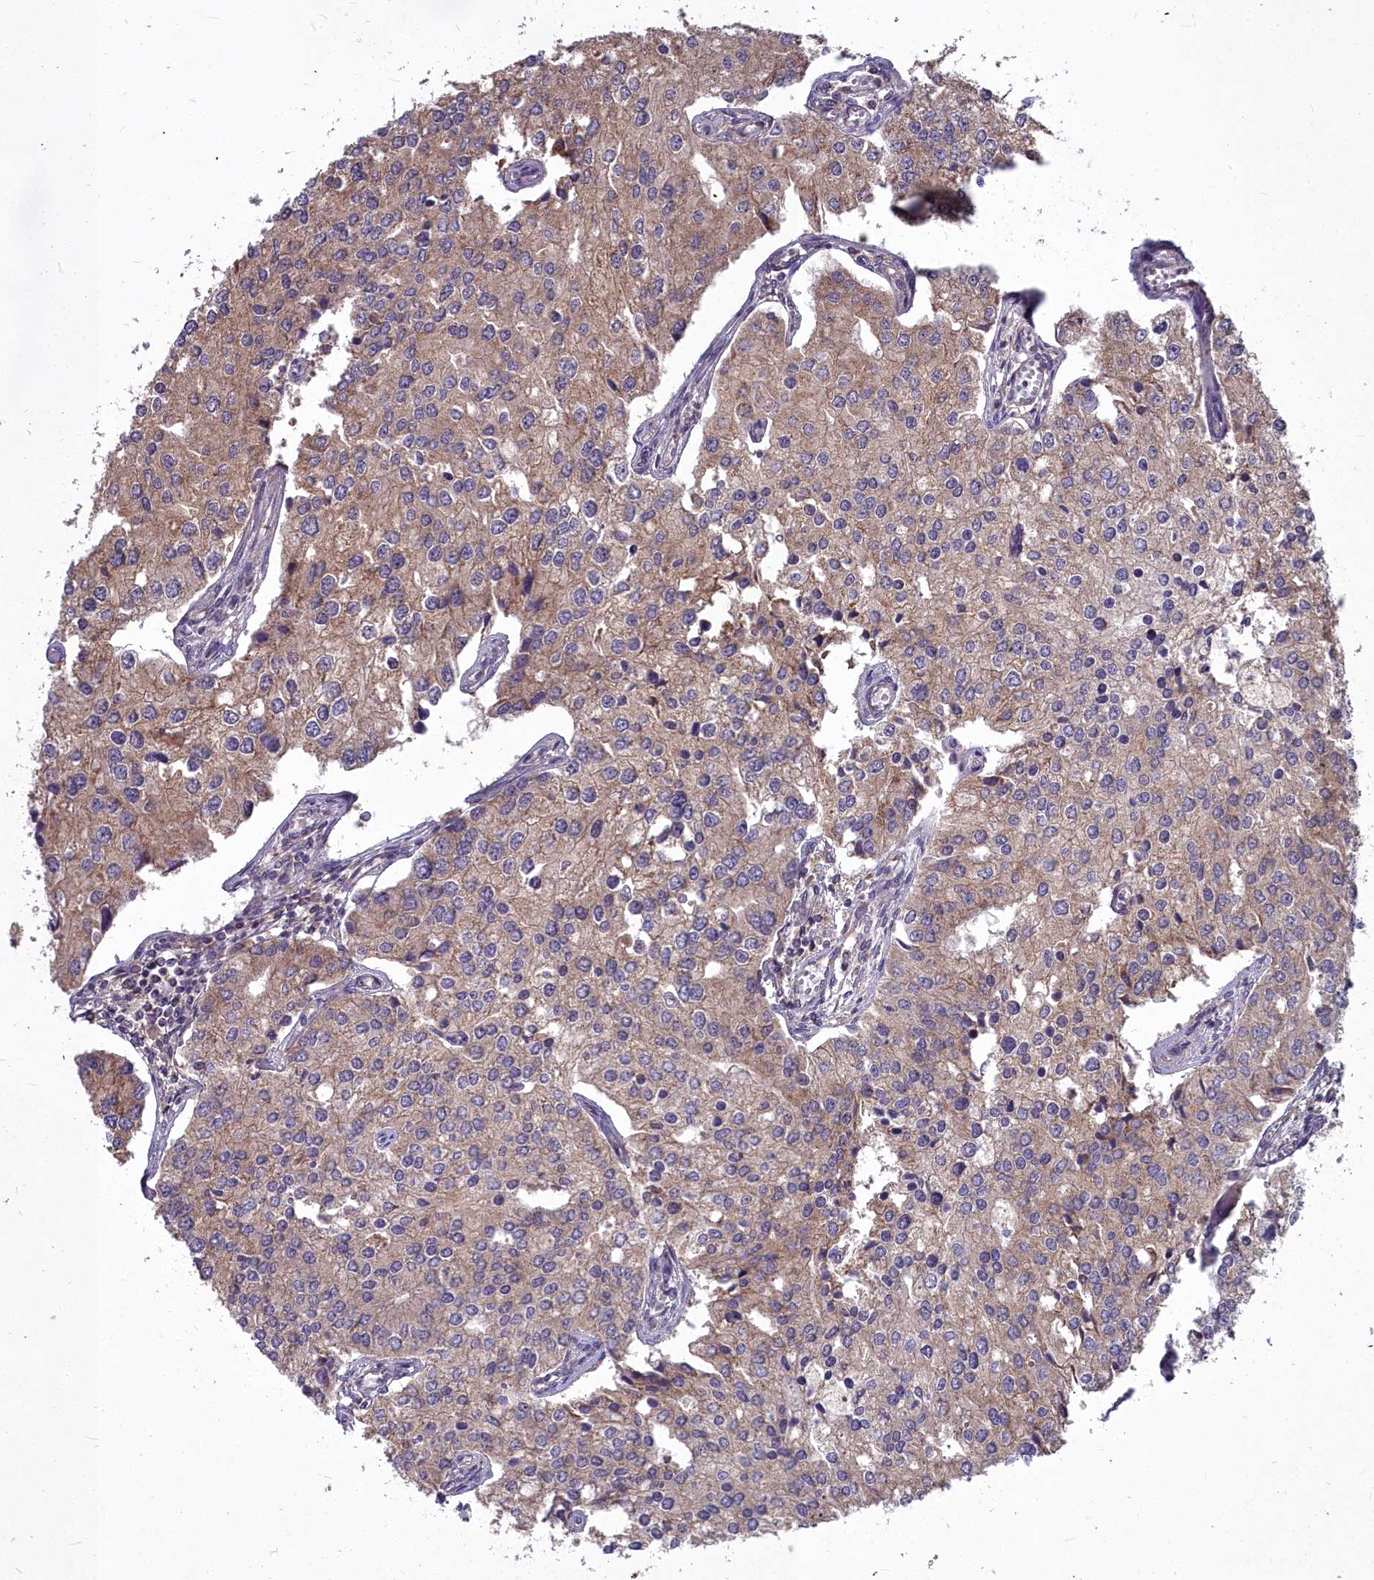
{"staining": {"intensity": "moderate", "quantity": ">75%", "location": "cytoplasmic/membranous"}, "tissue": "prostate cancer", "cell_type": "Tumor cells", "image_type": "cancer", "snomed": [{"axis": "morphology", "description": "Adenocarcinoma, High grade"}, {"axis": "topography", "description": "Prostate"}], "caption": "Prostate adenocarcinoma (high-grade) stained with a protein marker exhibits moderate staining in tumor cells.", "gene": "MICU2", "patient": {"sex": "male", "age": 62}}